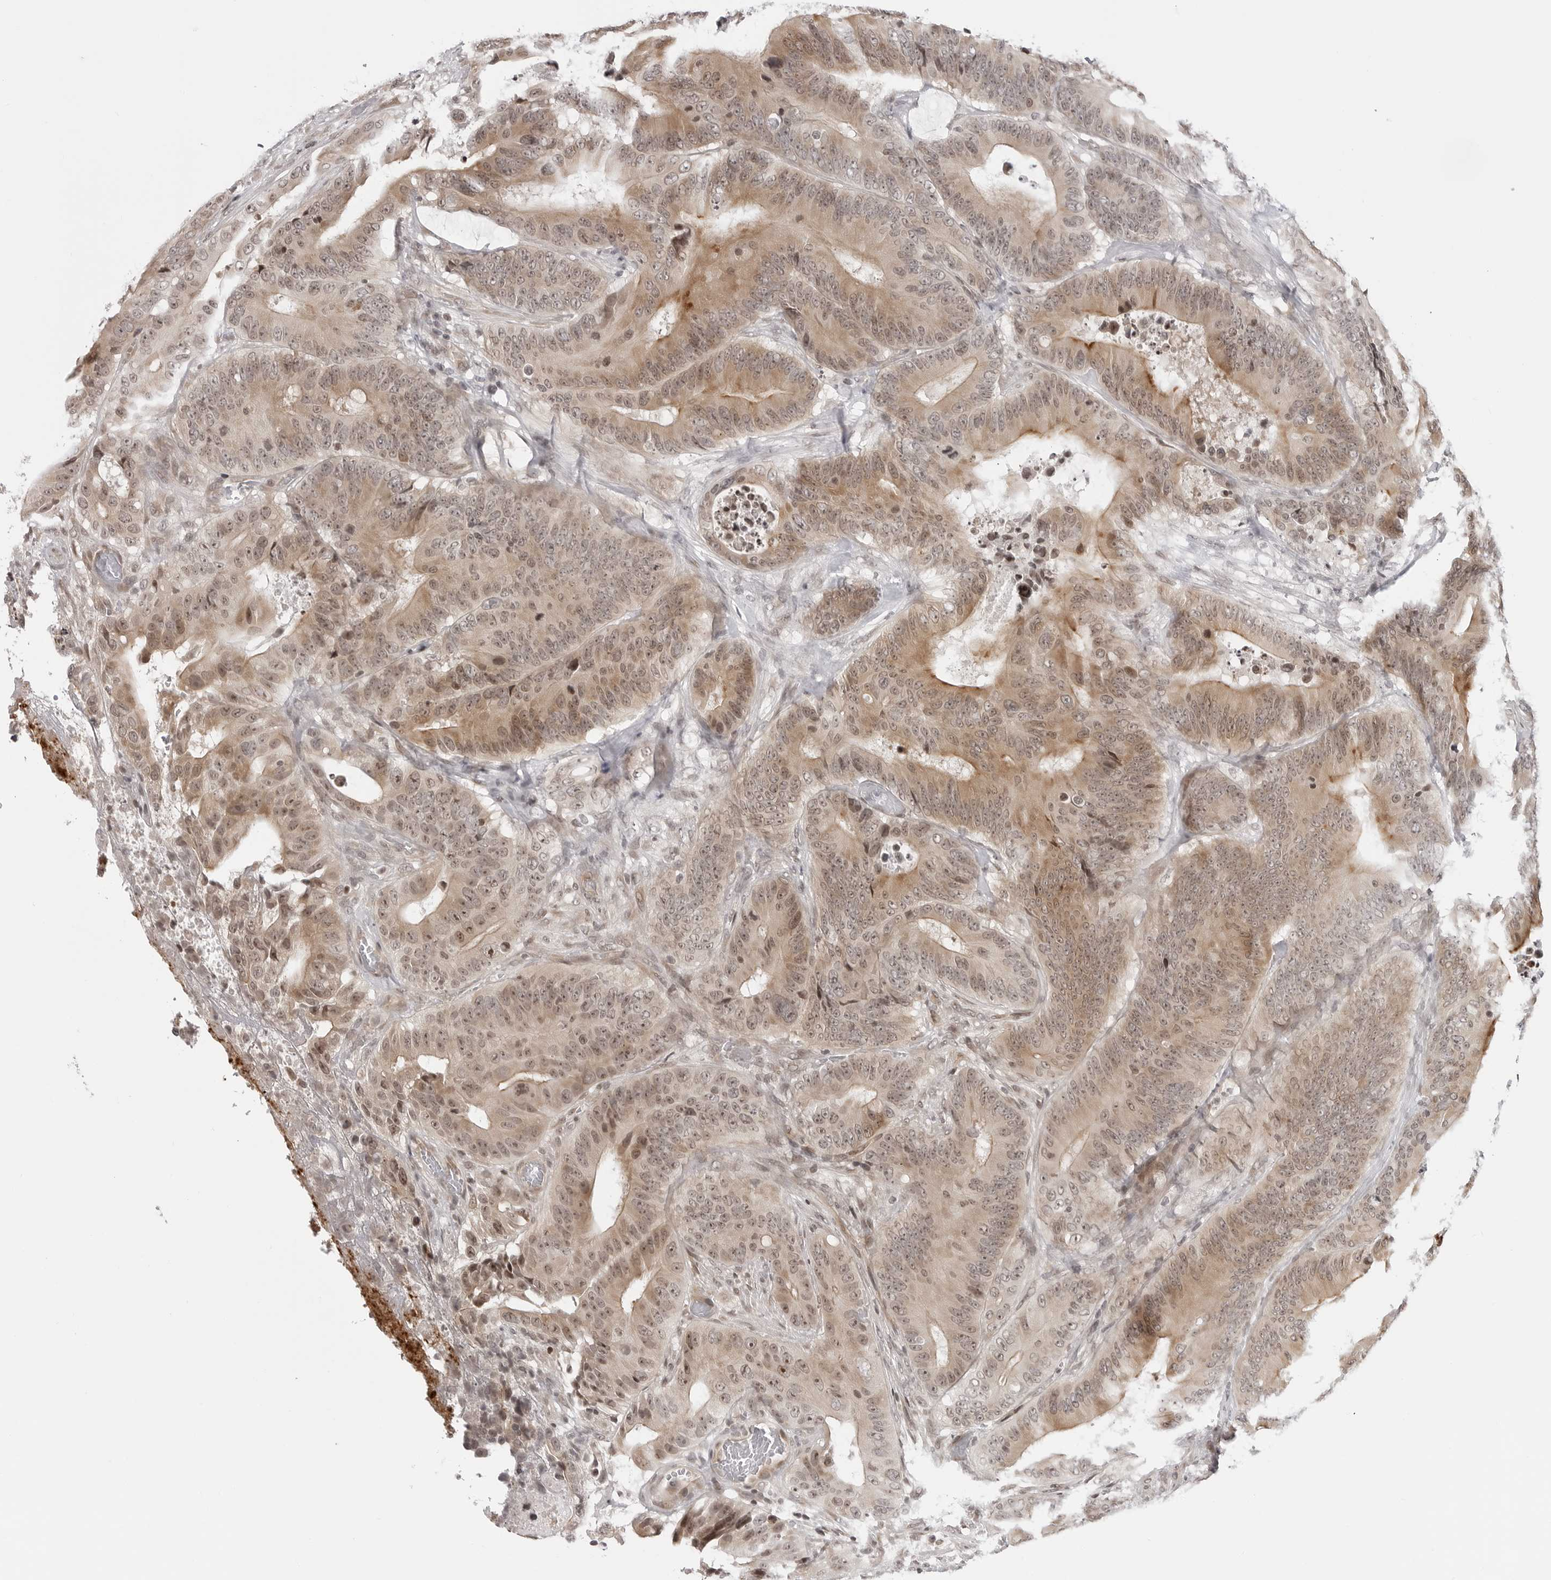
{"staining": {"intensity": "moderate", "quantity": "25%-75%", "location": "cytoplasmic/membranous,nuclear"}, "tissue": "colorectal cancer", "cell_type": "Tumor cells", "image_type": "cancer", "snomed": [{"axis": "morphology", "description": "Adenocarcinoma, NOS"}, {"axis": "topography", "description": "Colon"}], "caption": "Adenocarcinoma (colorectal) was stained to show a protein in brown. There is medium levels of moderate cytoplasmic/membranous and nuclear expression in approximately 25%-75% of tumor cells.", "gene": "C8orf33", "patient": {"sex": "male", "age": 83}}